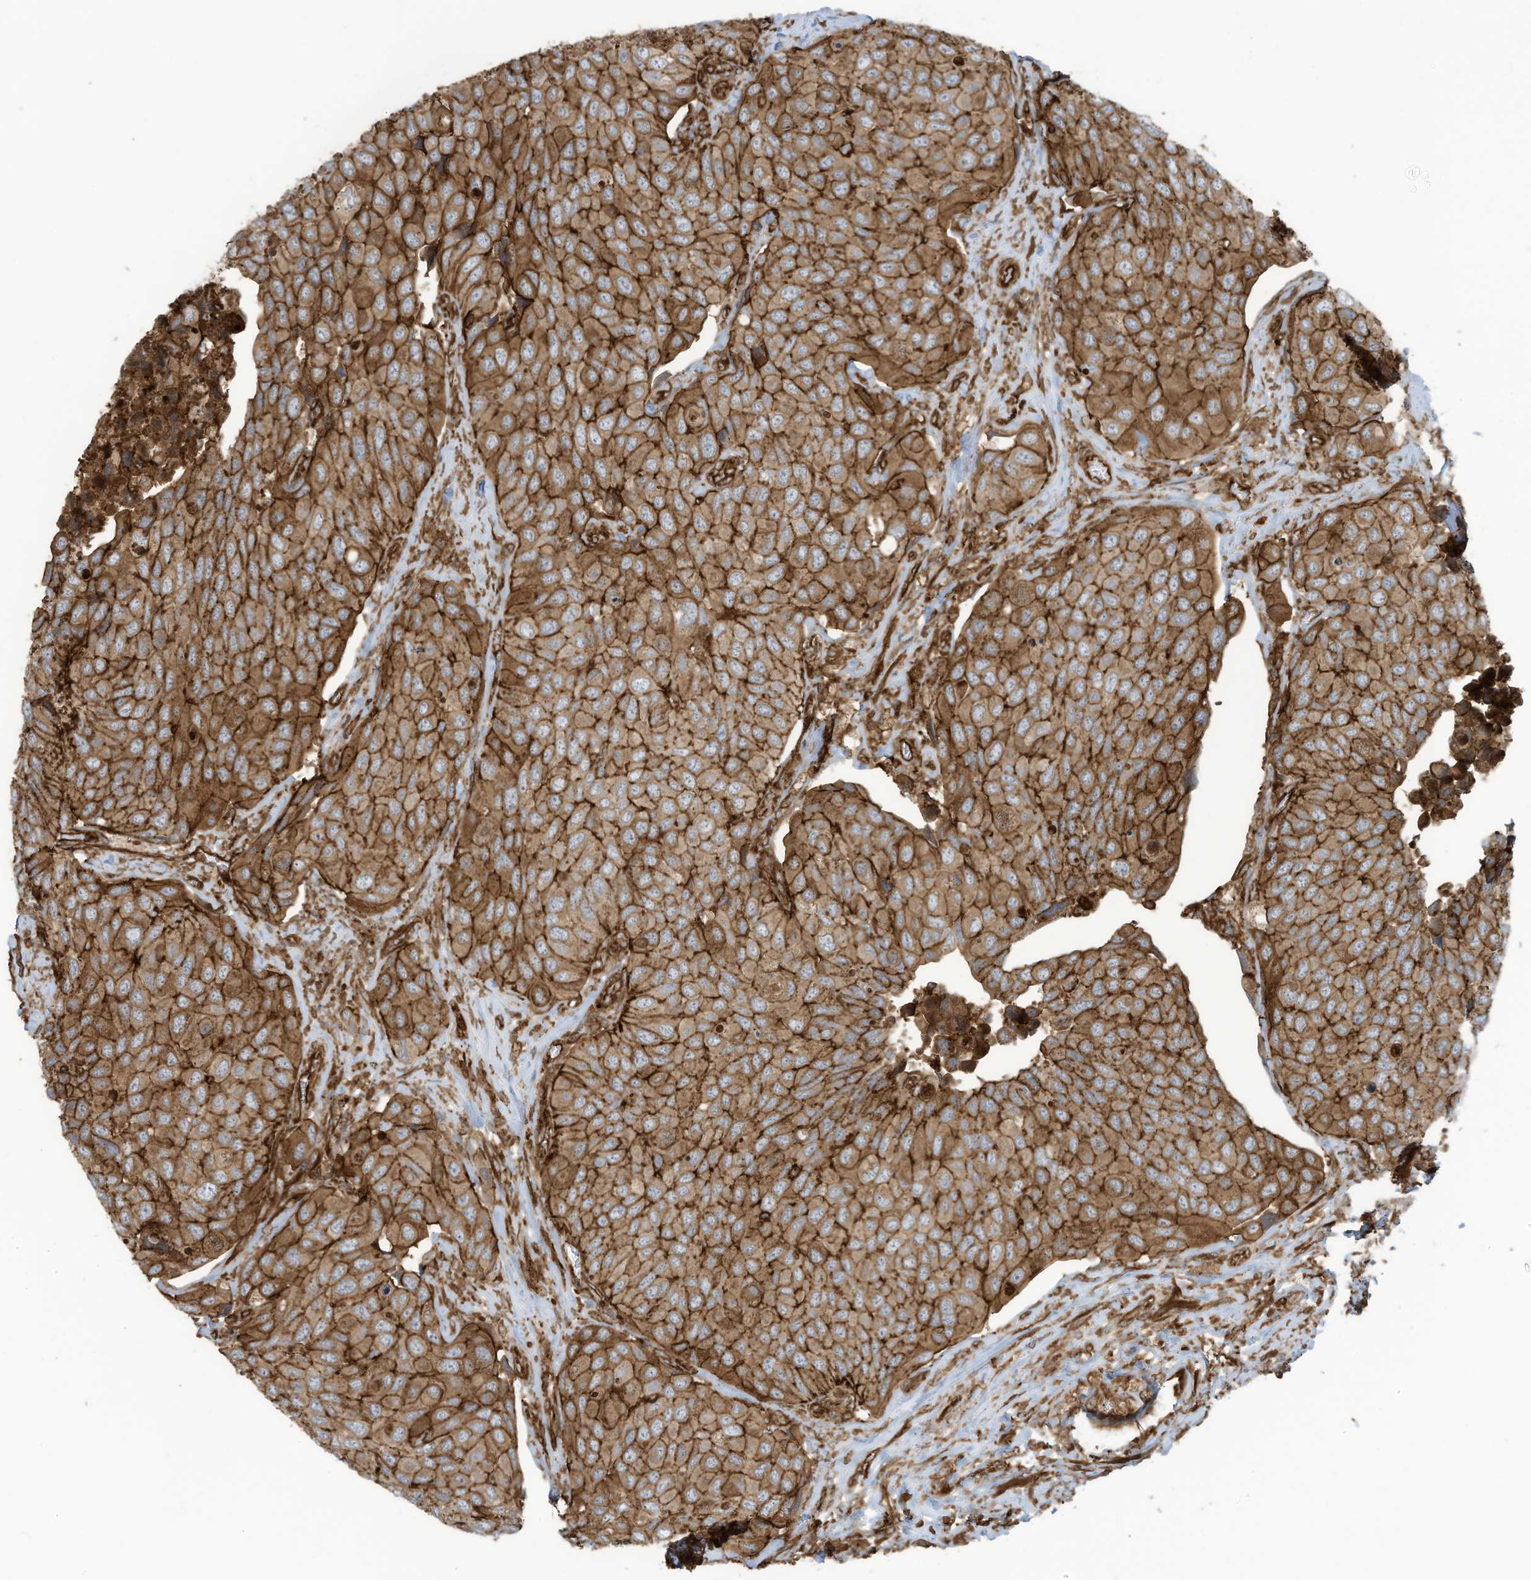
{"staining": {"intensity": "strong", "quantity": ">75%", "location": "cytoplasmic/membranous"}, "tissue": "urothelial cancer", "cell_type": "Tumor cells", "image_type": "cancer", "snomed": [{"axis": "morphology", "description": "Urothelial carcinoma, High grade"}, {"axis": "topography", "description": "Urinary bladder"}], "caption": "Immunohistochemistry of urothelial cancer displays high levels of strong cytoplasmic/membranous positivity in about >75% of tumor cells.", "gene": "SLC9A2", "patient": {"sex": "male", "age": 74}}